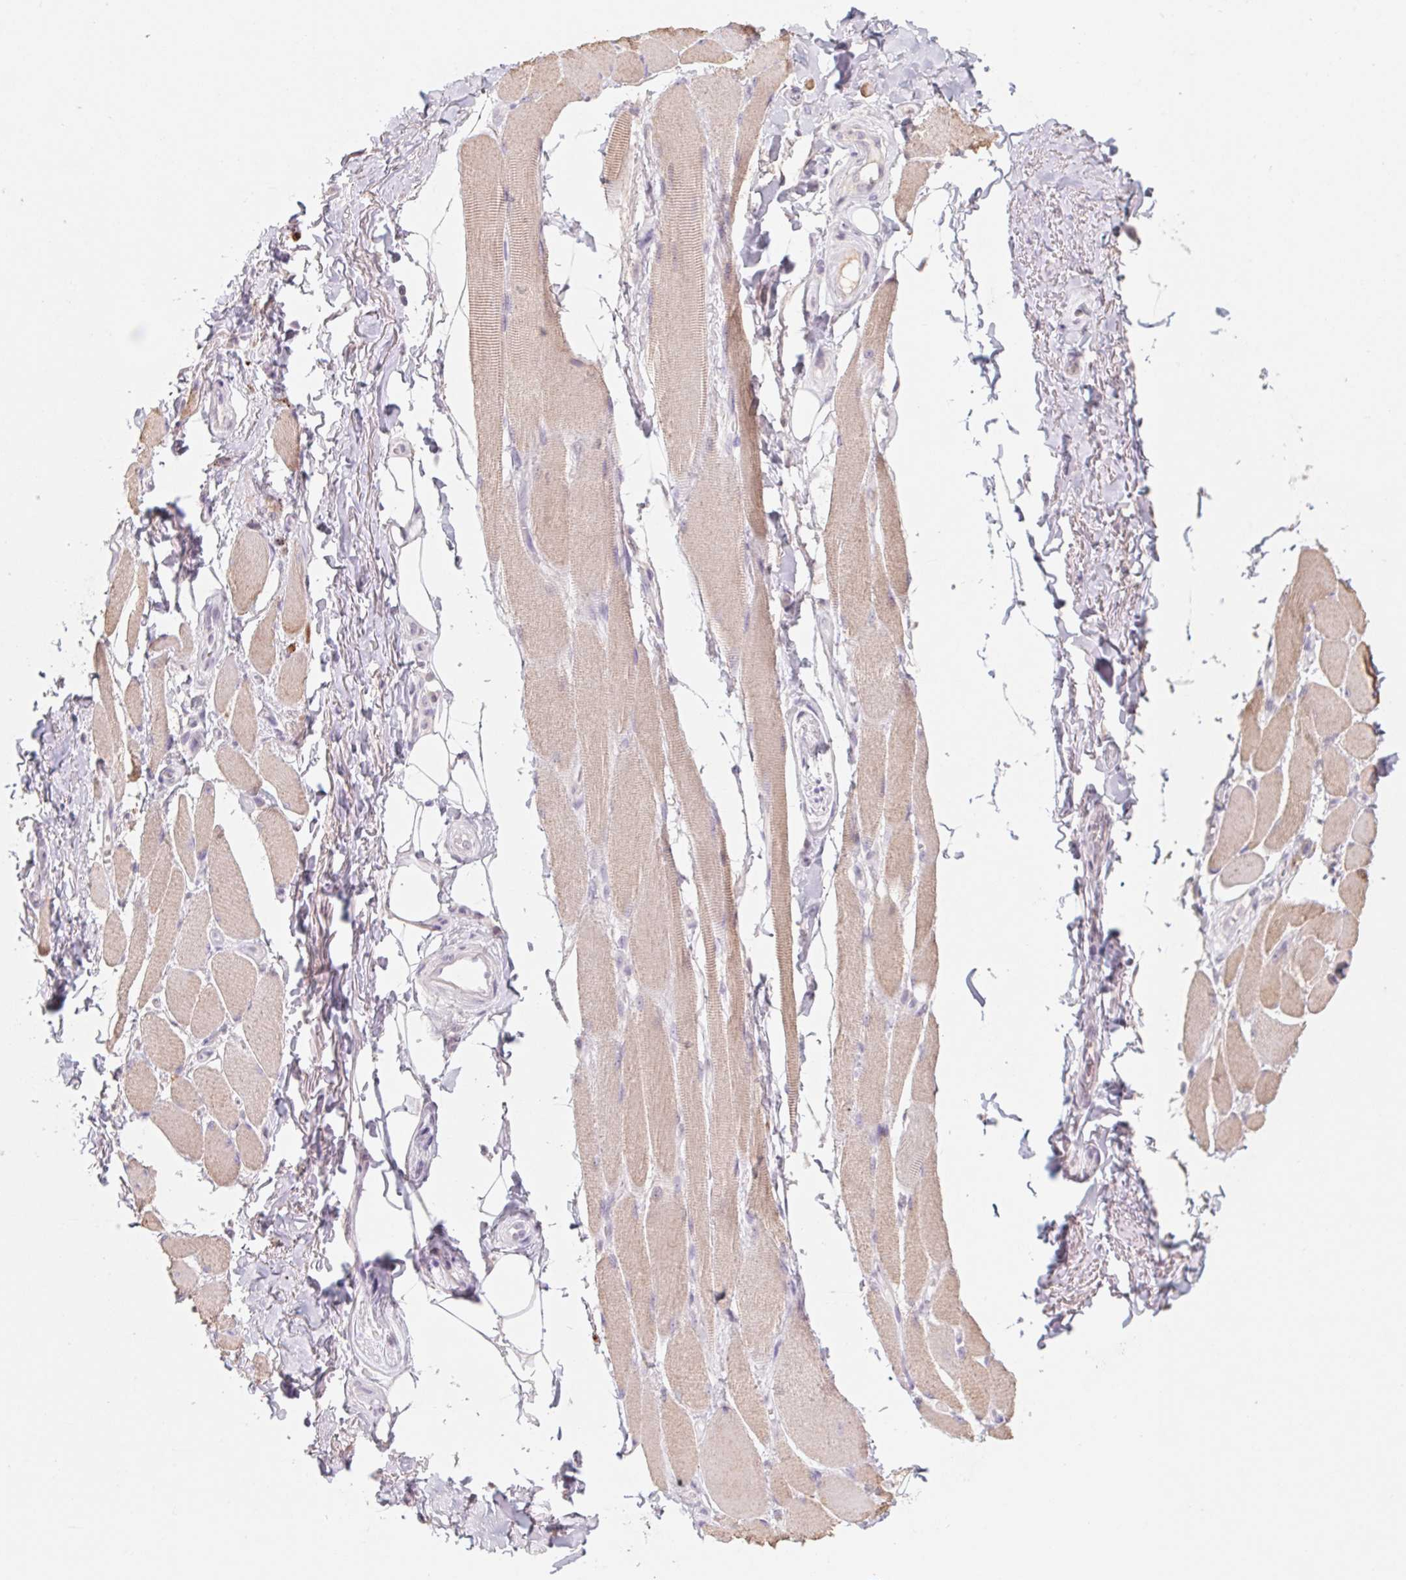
{"staining": {"intensity": "weak", "quantity": "25%-75%", "location": "cytoplasmic/membranous"}, "tissue": "skeletal muscle", "cell_type": "Myocytes", "image_type": "normal", "snomed": [{"axis": "morphology", "description": "Normal tissue, NOS"}, {"axis": "topography", "description": "Skeletal muscle"}, {"axis": "topography", "description": "Anal"}, {"axis": "topography", "description": "Peripheral nerve tissue"}], "caption": "IHC (DAB (3,3'-diaminobenzidine)) staining of unremarkable human skeletal muscle shows weak cytoplasmic/membranous protein staining in about 25%-75% of myocytes. (DAB = brown stain, brightfield microscopy at high magnification).", "gene": "PNMA8B", "patient": {"sex": "male", "age": 53}}